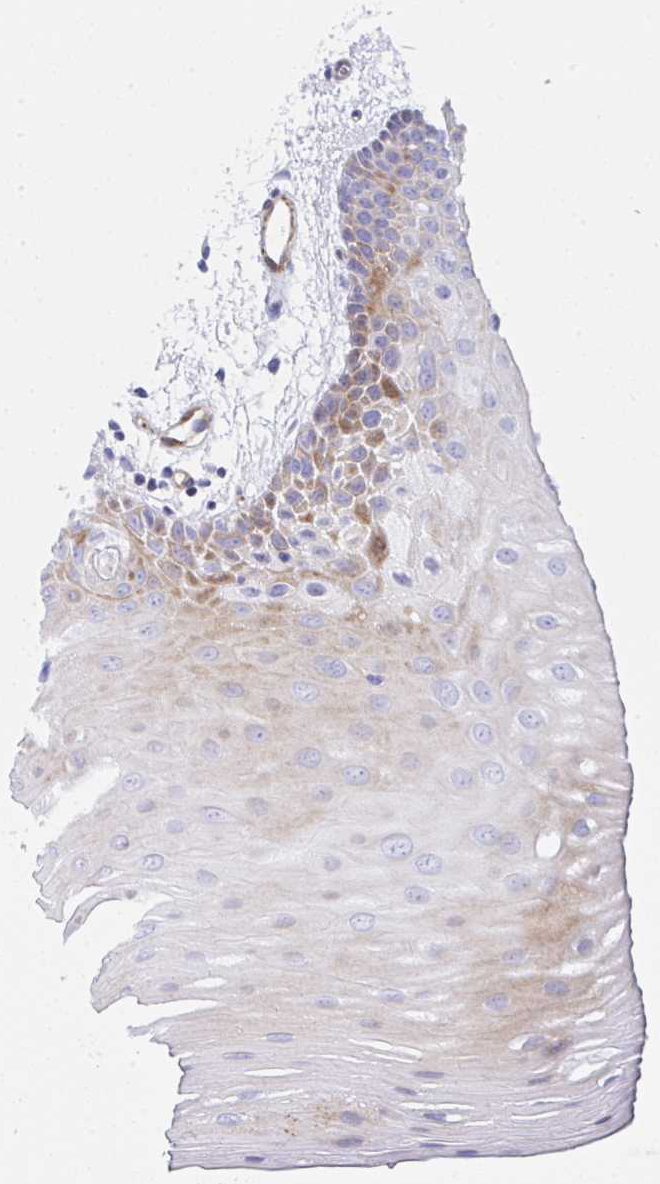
{"staining": {"intensity": "weak", "quantity": "<25%", "location": "cytoplasmic/membranous"}, "tissue": "oral mucosa", "cell_type": "Squamous epithelial cells", "image_type": "normal", "snomed": [{"axis": "morphology", "description": "Normal tissue, NOS"}, {"axis": "topography", "description": "Oral tissue"}], "caption": "Squamous epithelial cells show no significant positivity in benign oral mucosa. The staining was performed using DAB (3,3'-diaminobenzidine) to visualize the protein expression in brown, while the nuclei were stained in blue with hematoxylin (Magnification: 20x).", "gene": "ZNF713", "patient": {"sex": "female", "age": 81}}